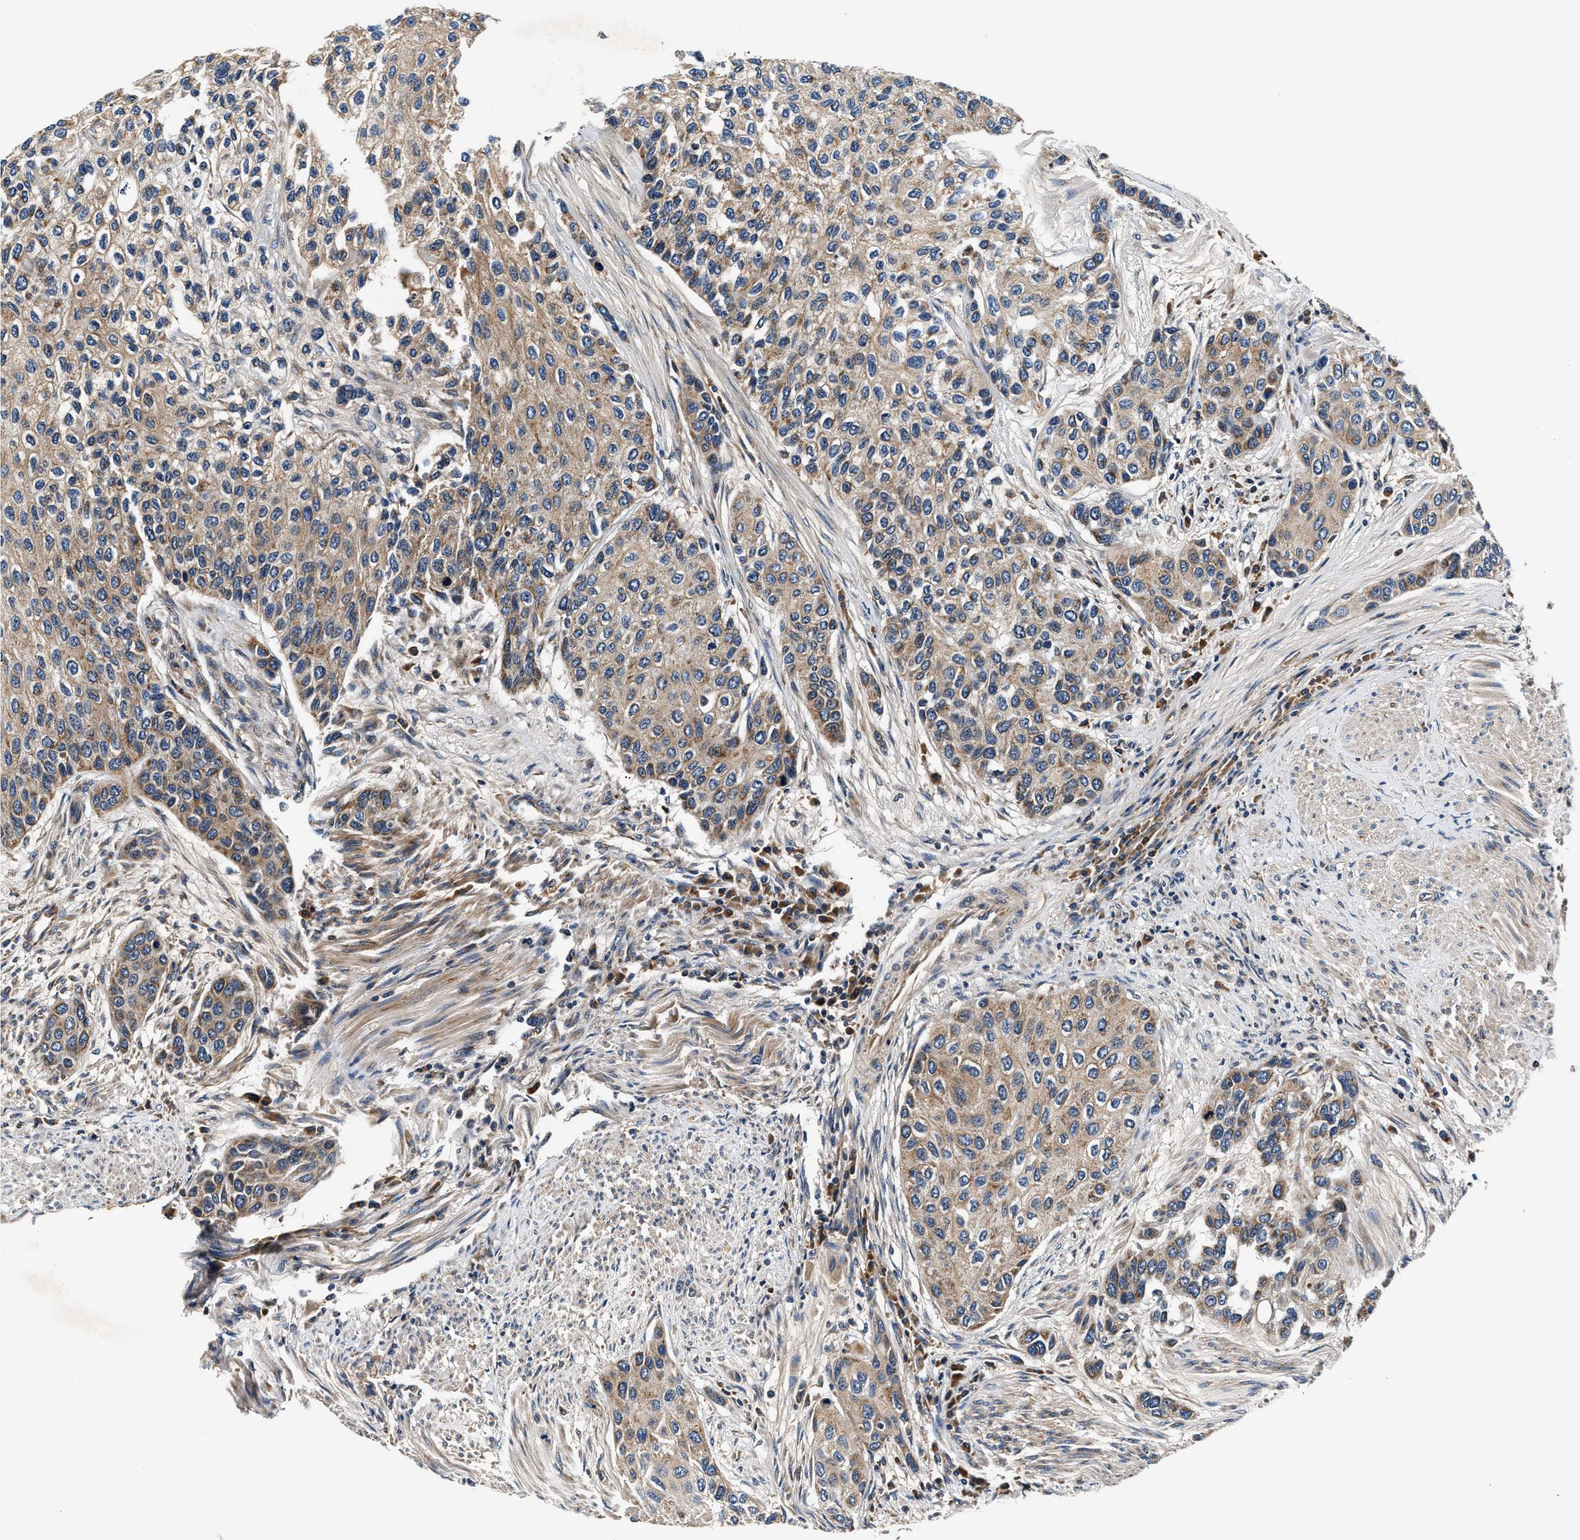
{"staining": {"intensity": "moderate", "quantity": ">75%", "location": "cytoplasmic/membranous"}, "tissue": "urothelial cancer", "cell_type": "Tumor cells", "image_type": "cancer", "snomed": [{"axis": "morphology", "description": "Urothelial carcinoma, High grade"}, {"axis": "topography", "description": "Urinary bladder"}], "caption": "Protein expression by immunohistochemistry (IHC) reveals moderate cytoplasmic/membranous positivity in about >75% of tumor cells in urothelial cancer. The staining was performed using DAB to visualize the protein expression in brown, while the nuclei were stained in blue with hematoxylin (Magnification: 20x).", "gene": "IMMT", "patient": {"sex": "female", "age": 56}}